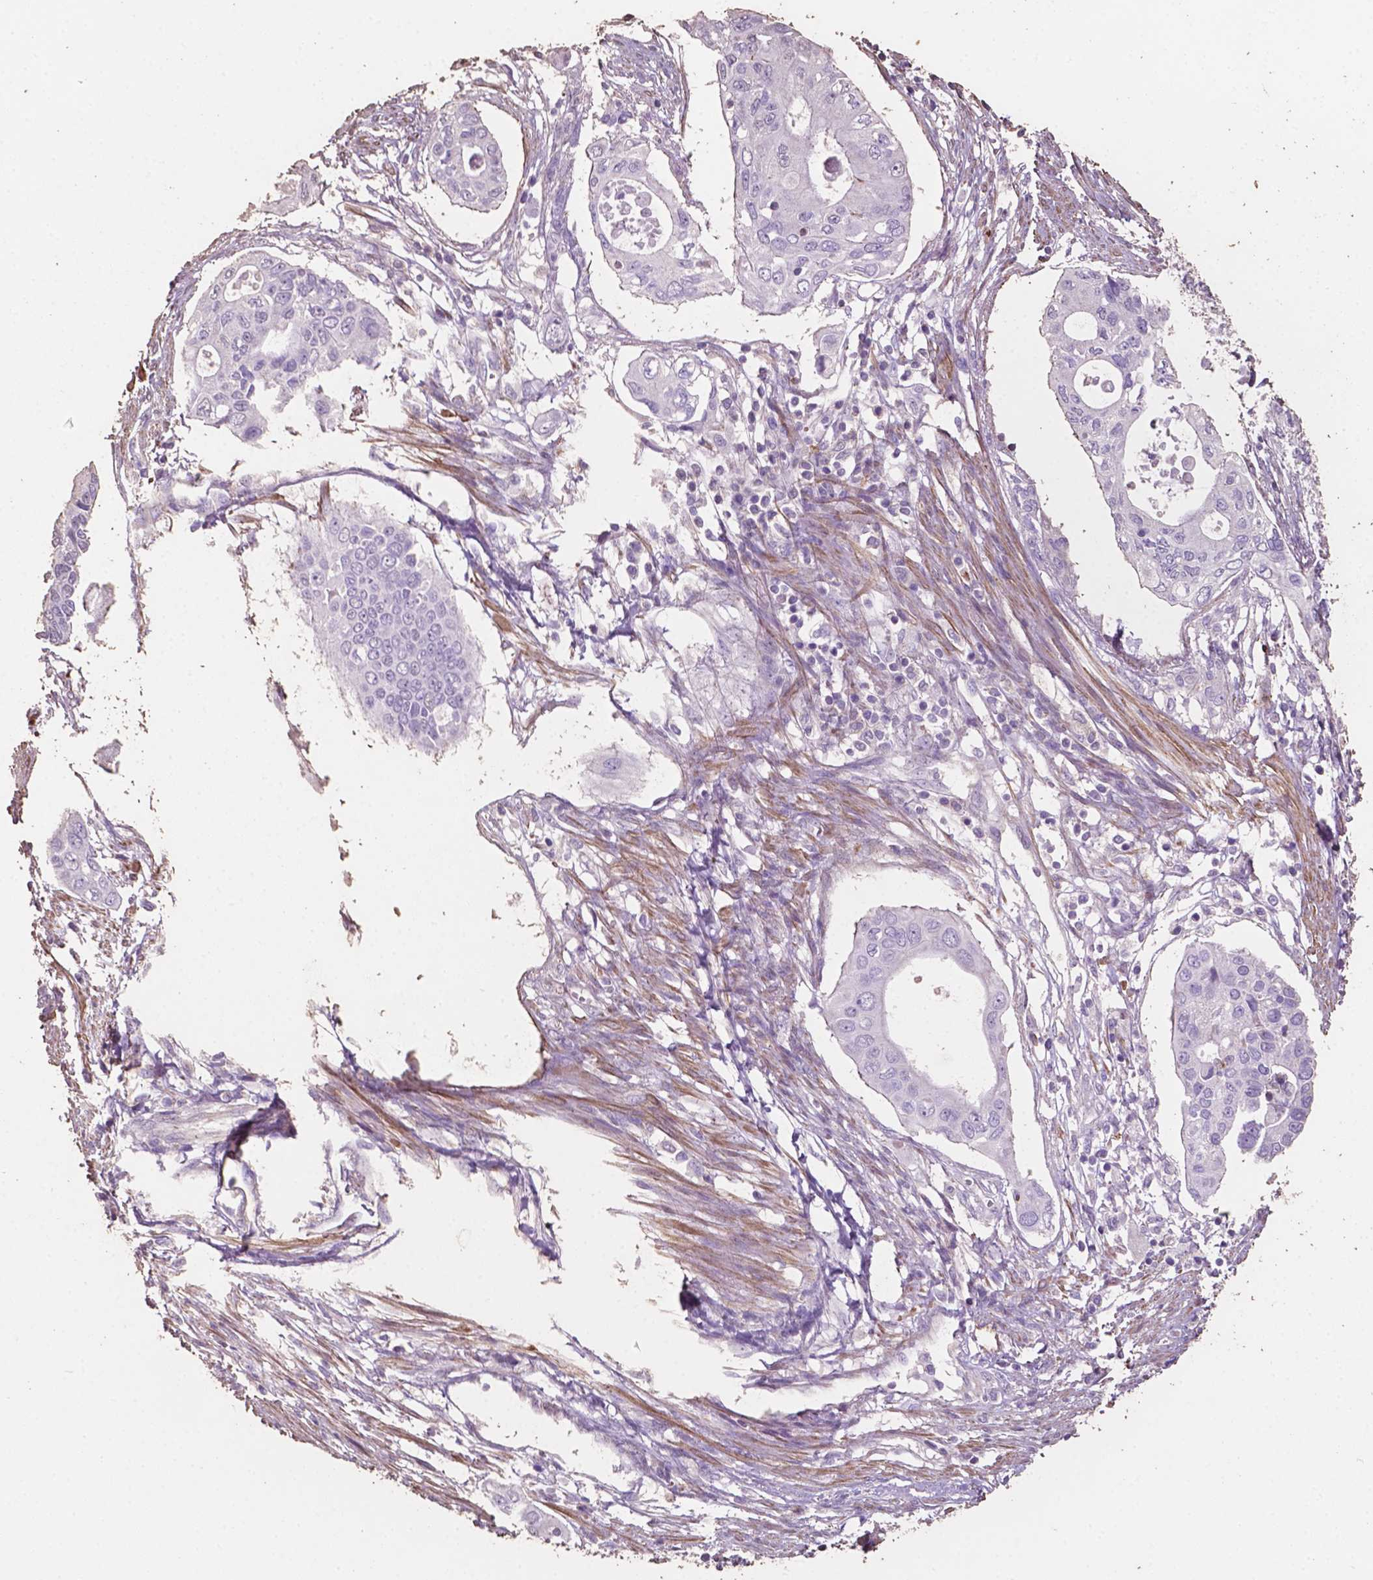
{"staining": {"intensity": "negative", "quantity": "none", "location": "none"}, "tissue": "pancreatic cancer", "cell_type": "Tumor cells", "image_type": "cancer", "snomed": [{"axis": "morphology", "description": "Adenocarcinoma, NOS"}, {"axis": "topography", "description": "Pancreas"}], "caption": "Immunohistochemistry image of neoplastic tissue: human pancreatic cancer stained with DAB shows no significant protein expression in tumor cells.", "gene": "COMMD4", "patient": {"sex": "female", "age": 63}}